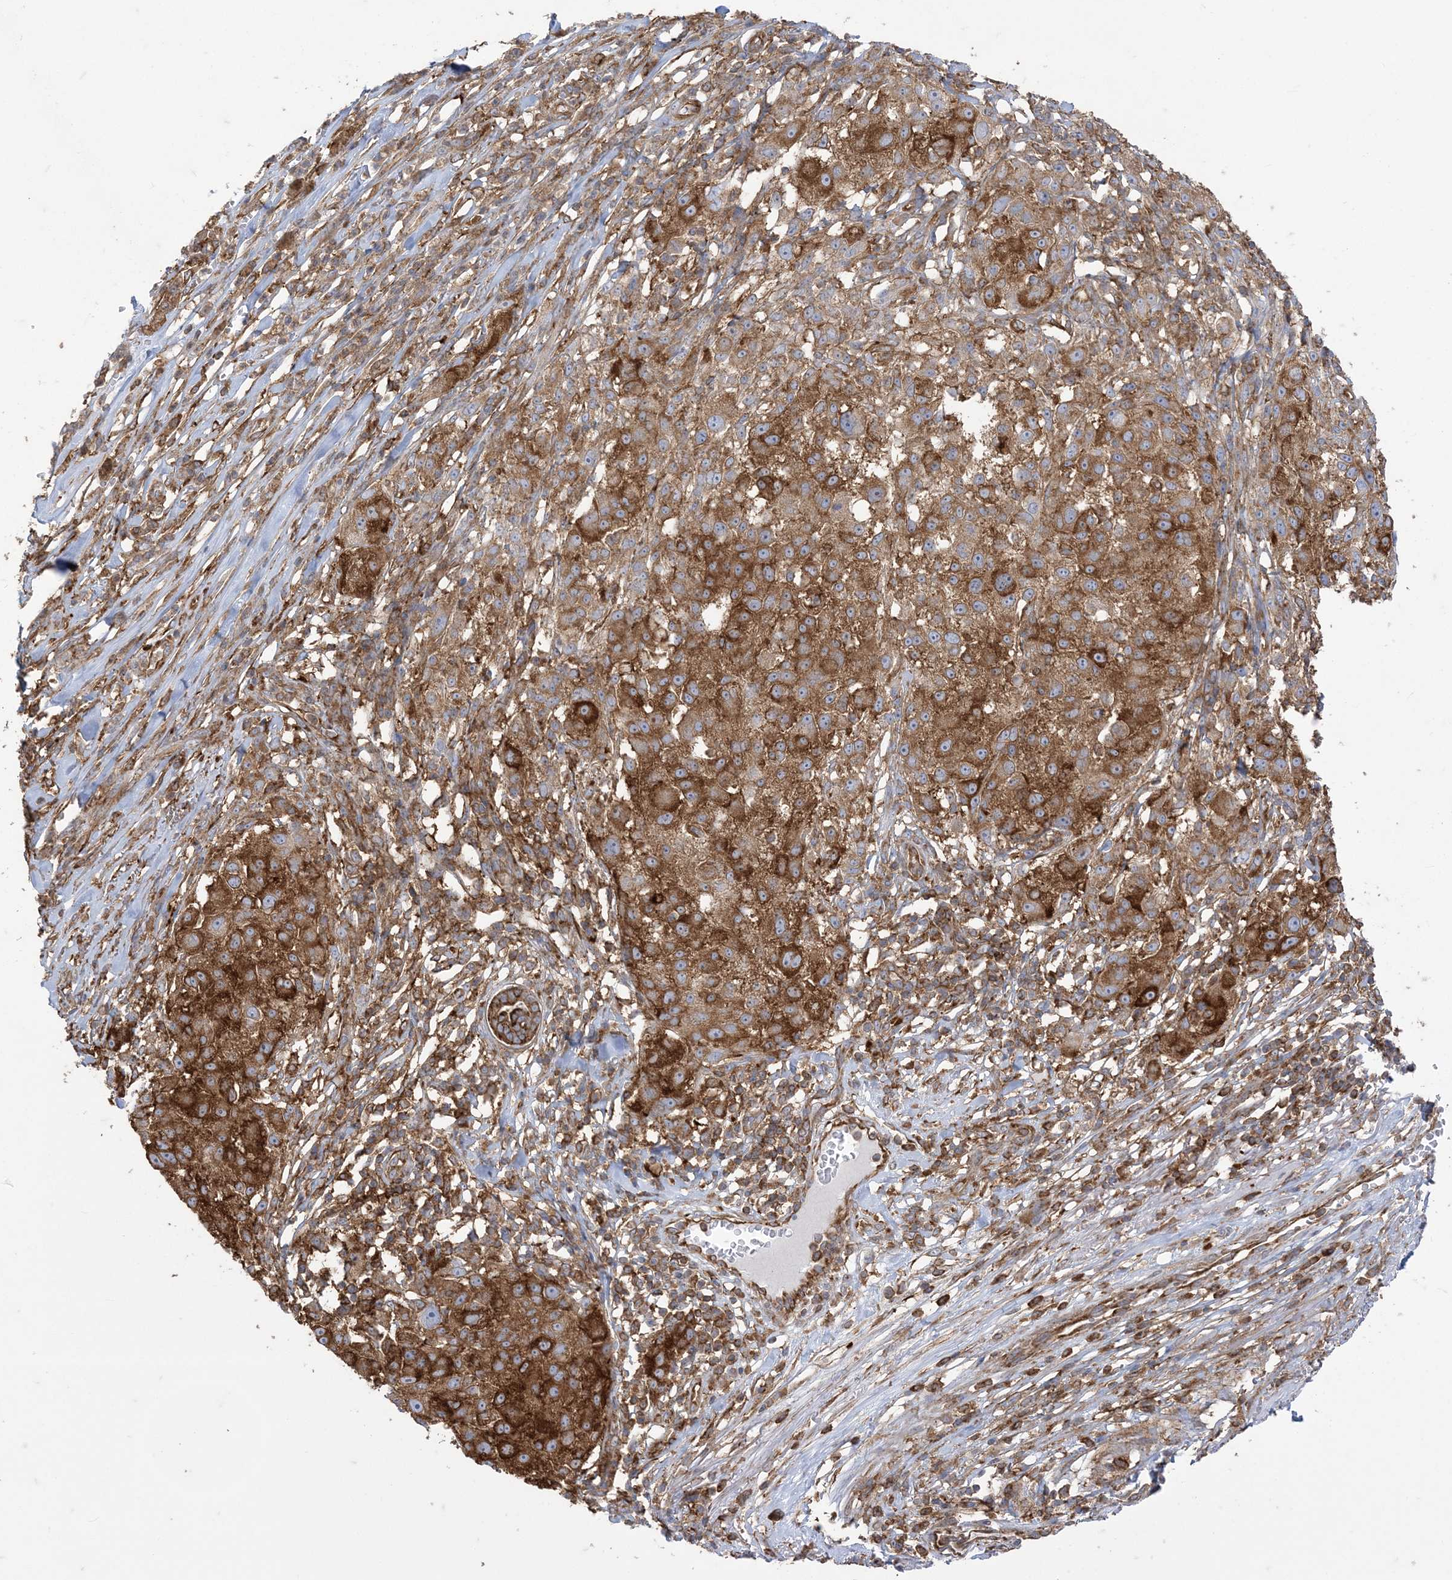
{"staining": {"intensity": "strong", "quantity": ">75%", "location": "cytoplasmic/membranous"}, "tissue": "melanoma", "cell_type": "Tumor cells", "image_type": "cancer", "snomed": [{"axis": "morphology", "description": "Necrosis, NOS"}, {"axis": "morphology", "description": "Malignant melanoma, NOS"}, {"axis": "topography", "description": "Skin"}], "caption": "Melanoma stained with immunohistochemistry reveals strong cytoplasmic/membranous positivity in about >75% of tumor cells.", "gene": "DERL3", "patient": {"sex": "female", "age": 87}}